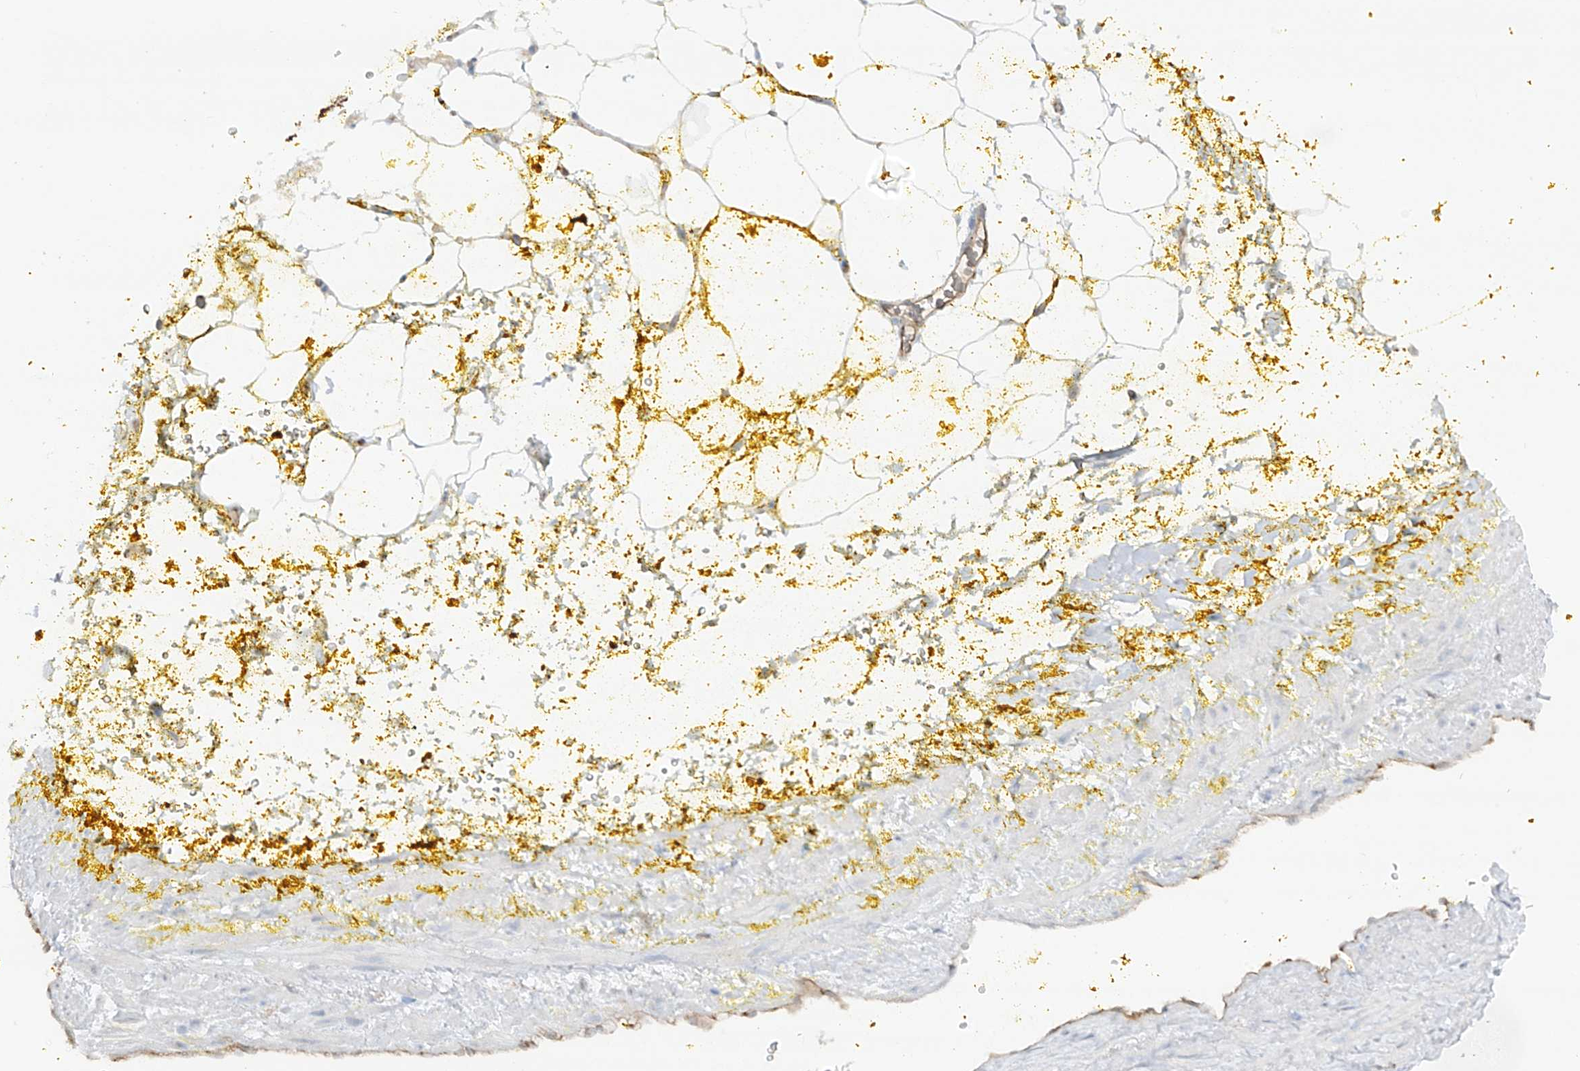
{"staining": {"intensity": "negative", "quantity": "none", "location": "none"}, "tissue": "adipose tissue", "cell_type": "Adipocytes", "image_type": "normal", "snomed": [{"axis": "morphology", "description": "Normal tissue, NOS"}, {"axis": "morphology", "description": "Adenocarcinoma, Low grade"}, {"axis": "topography", "description": "Prostate"}, {"axis": "topography", "description": "Peripheral nerve tissue"}], "caption": "Histopathology image shows no protein expression in adipocytes of unremarkable adipose tissue.", "gene": "HLA", "patient": {"sex": "male", "age": 63}}